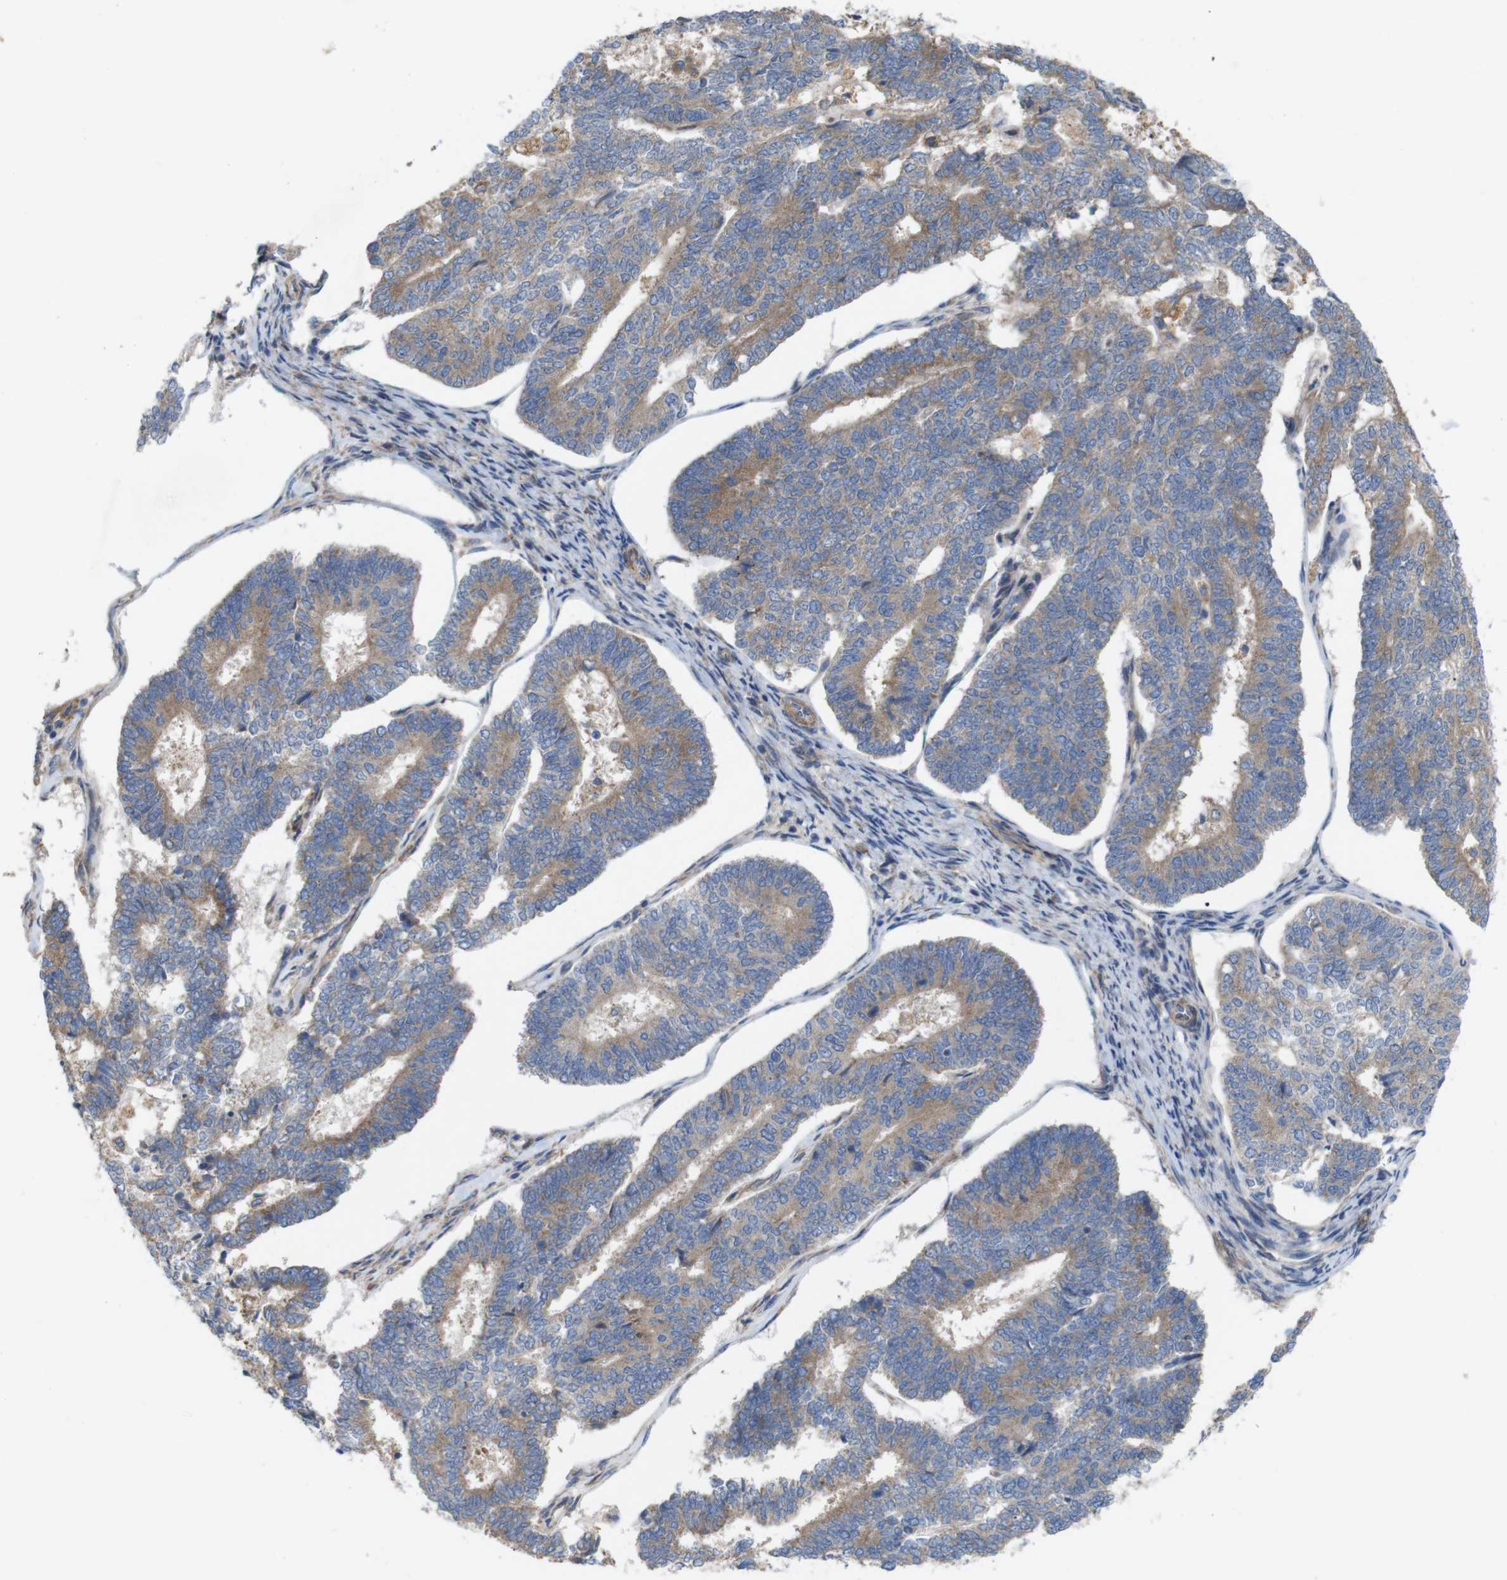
{"staining": {"intensity": "moderate", "quantity": ">75%", "location": "cytoplasmic/membranous"}, "tissue": "endometrial cancer", "cell_type": "Tumor cells", "image_type": "cancer", "snomed": [{"axis": "morphology", "description": "Adenocarcinoma, NOS"}, {"axis": "topography", "description": "Endometrium"}], "caption": "A micrograph of human endometrial adenocarcinoma stained for a protein shows moderate cytoplasmic/membranous brown staining in tumor cells. (Brightfield microscopy of DAB IHC at high magnification).", "gene": "SIGLEC8", "patient": {"sex": "female", "age": 70}}